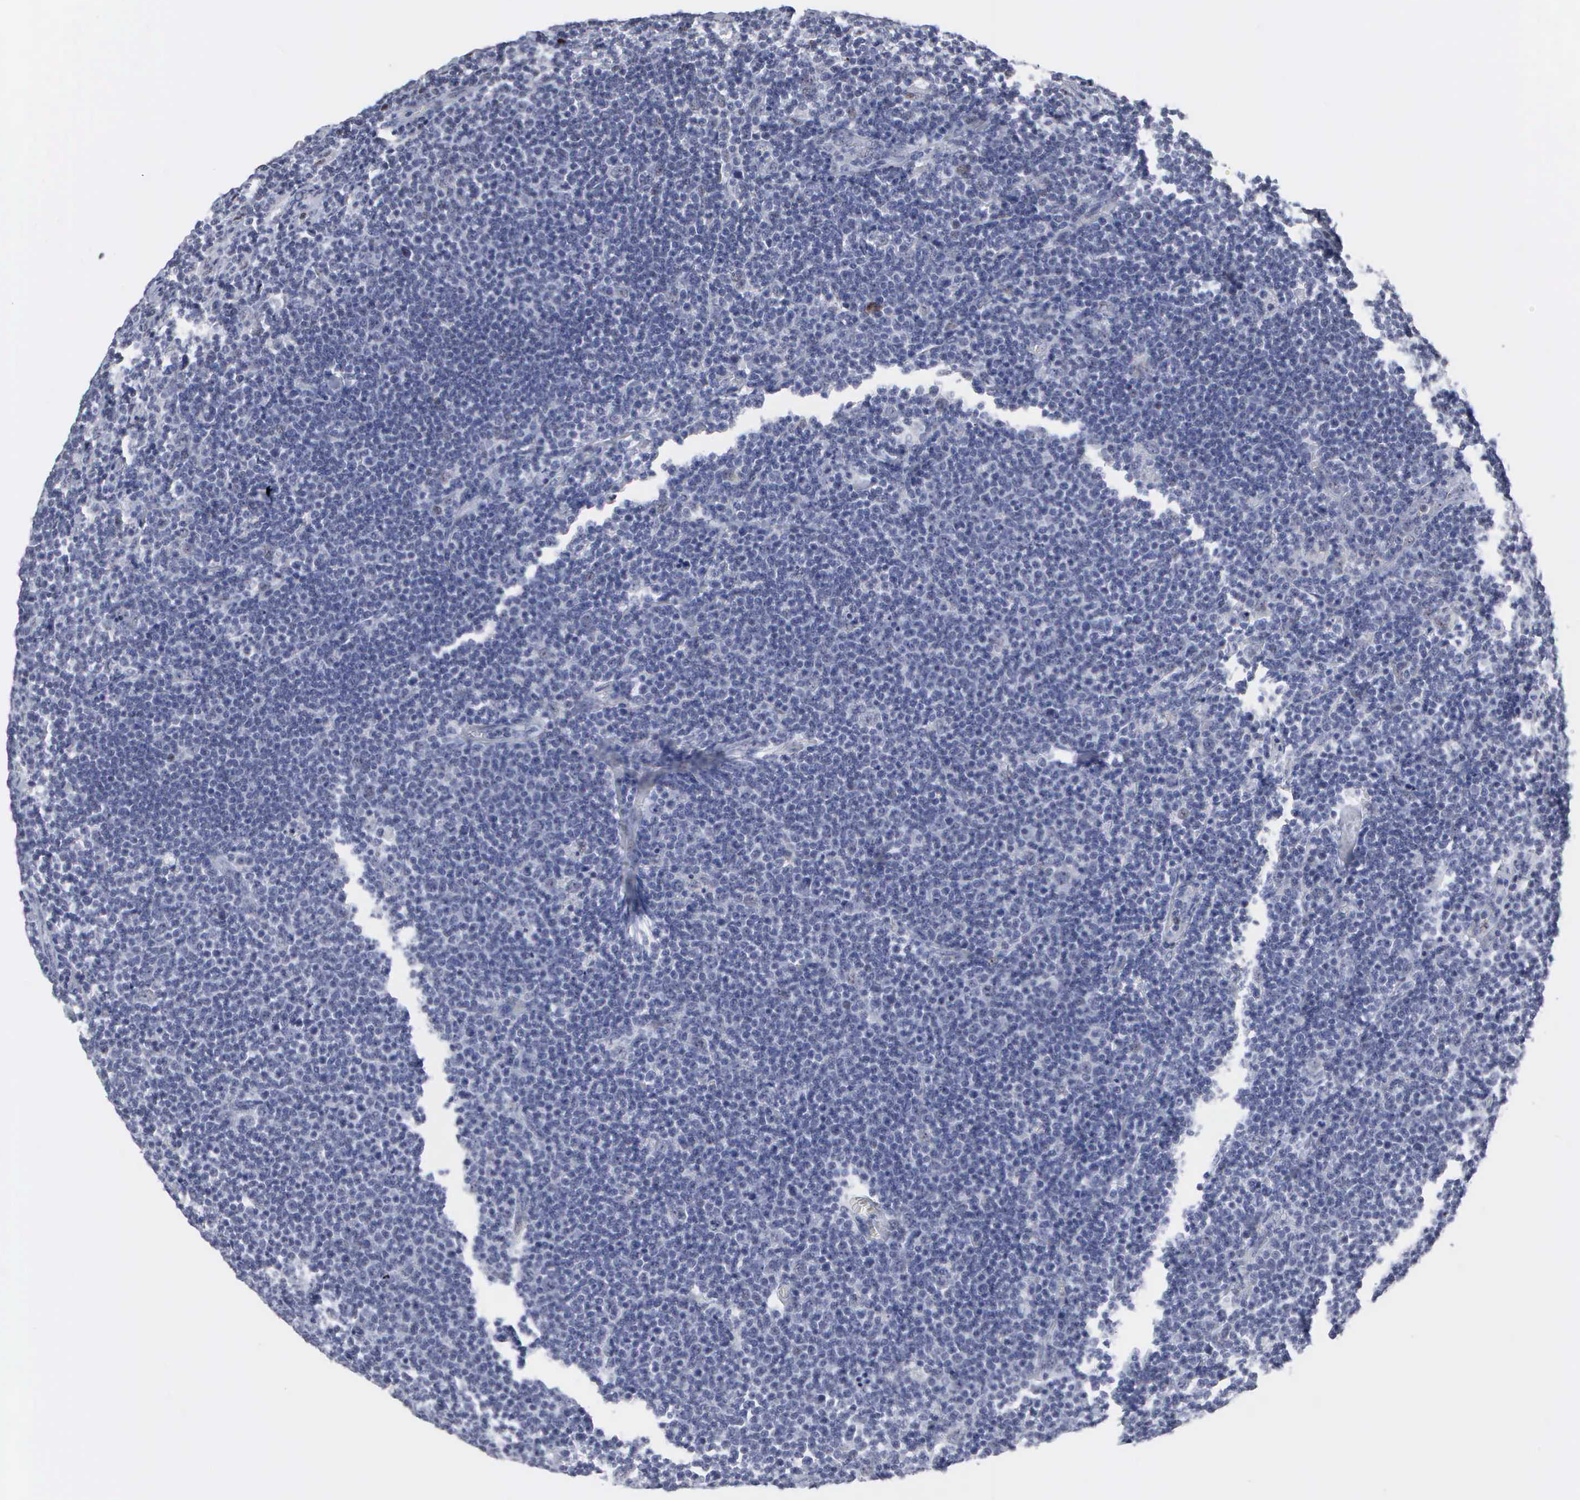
{"staining": {"intensity": "negative", "quantity": "none", "location": "none"}, "tissue": "lymphoma", "cell_type": "Tumor cells", "image_type": "cancer", "snomed": [{"axis": "morphology", "description": "Malignant lymphoma, non-Hodgkin's type, Low grade"}, {"axis": "topography", "description": "Lymph node"}], "caption": "Low-grade malignant lymphoma, non-Hodgkin's type was stained to show a protein in brown. There is no significant expression in tumor cells.", "gene": "SPIN3", "patient": {"sex": "male", "age": 74}}